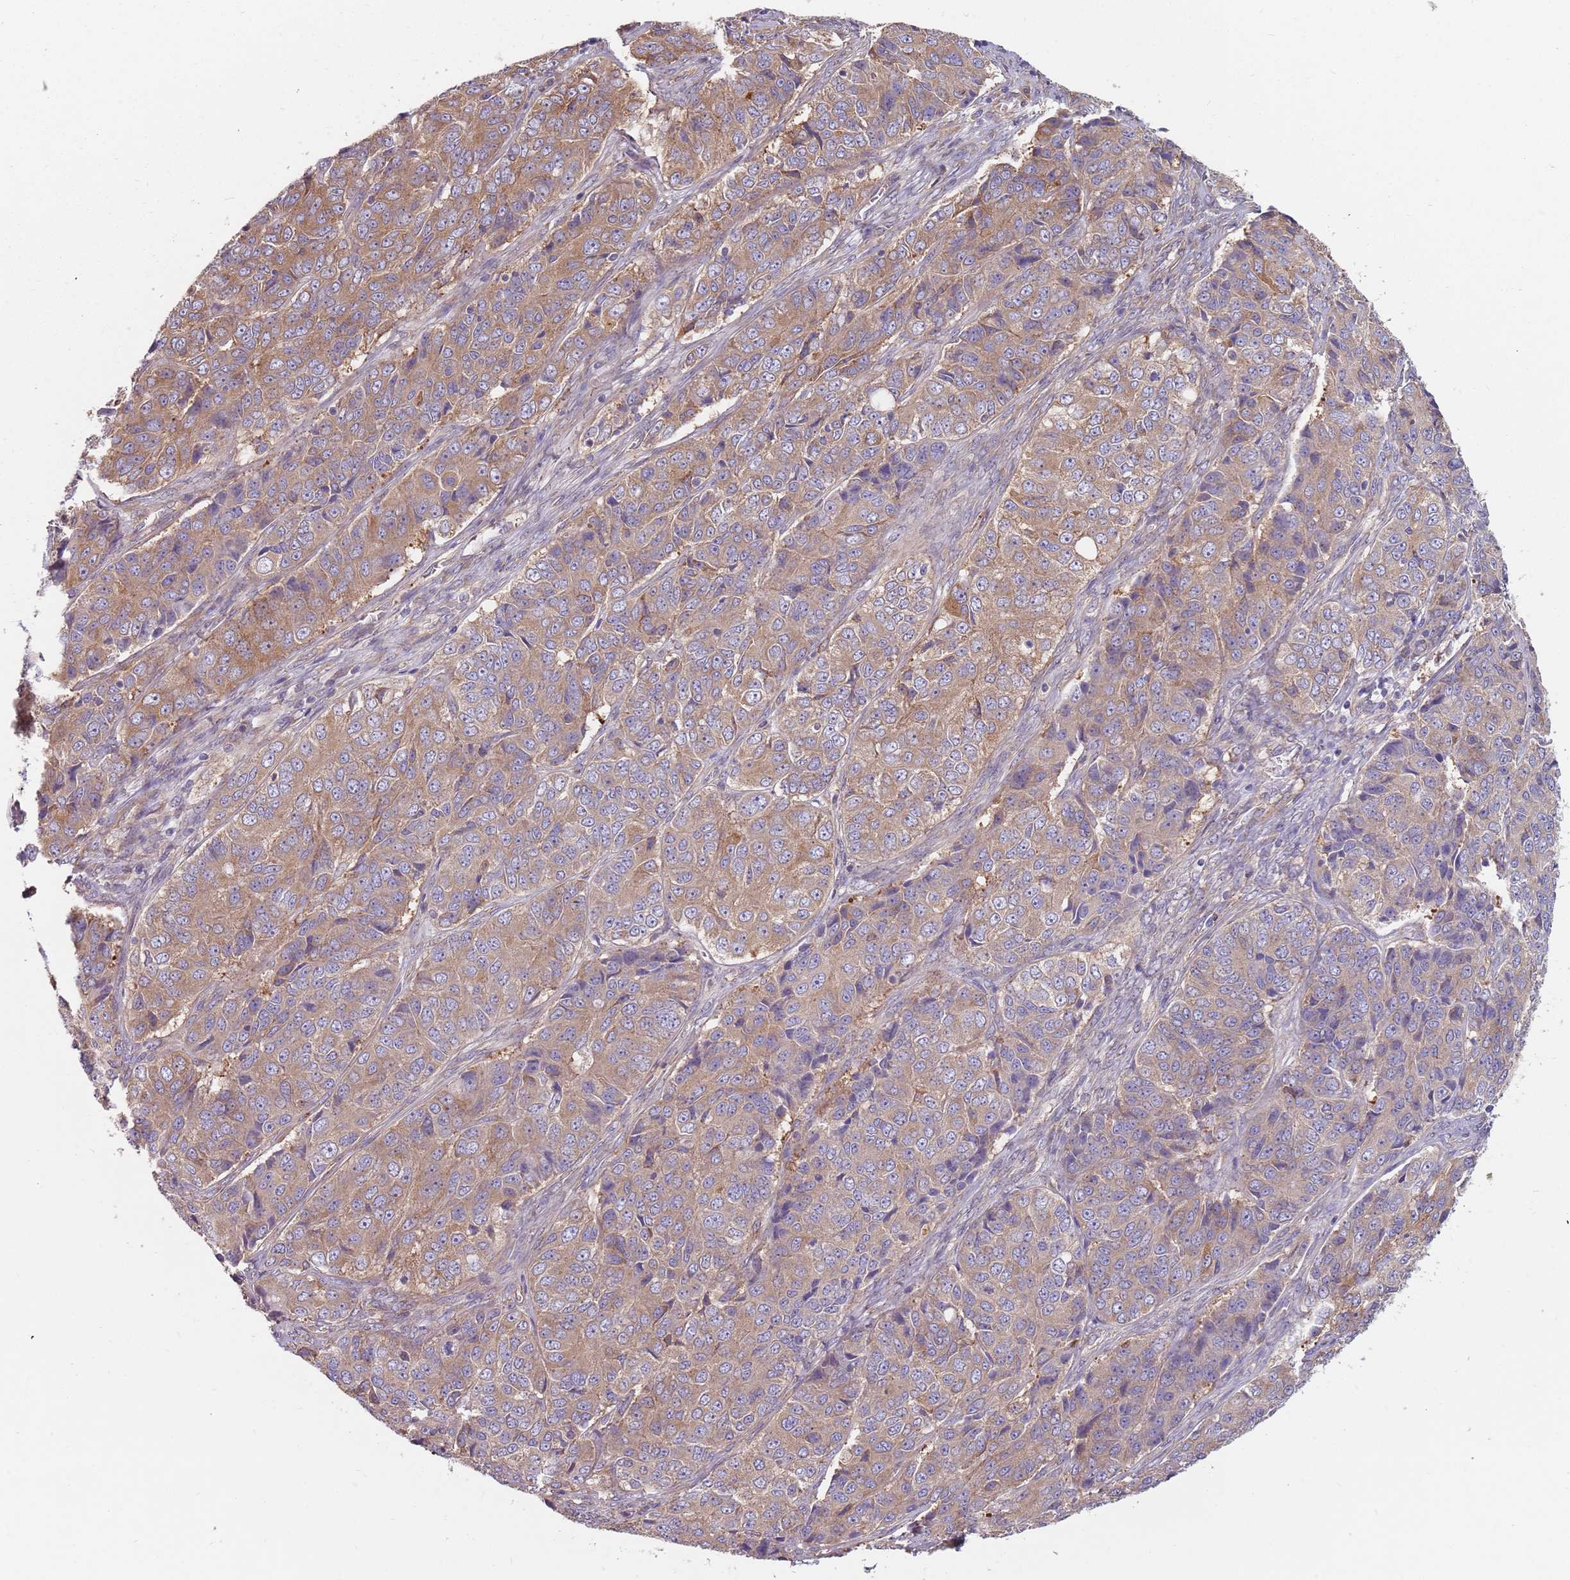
{"staining": {"intensity": "moderate", "quantity": "<25%", "location": "cytoplasmic/membranous"}, "tissue": "ovarian cancer", "cell_type": "Tumor cells", "image_type": "cancer", "snomed": [{"axis": "morphology", "description": "Carcinoma, endometroid"}, {"axis": "topography", "description": "Ovary"}], "caption": "Ovarian cancer stained for a protein (brown) demonstrates moderate cytoplasmic/membranous positive staining in approximately <25% of tumor cells.", "gene": "SPDL1", "patient": {"sex": "female", "age": 51}}